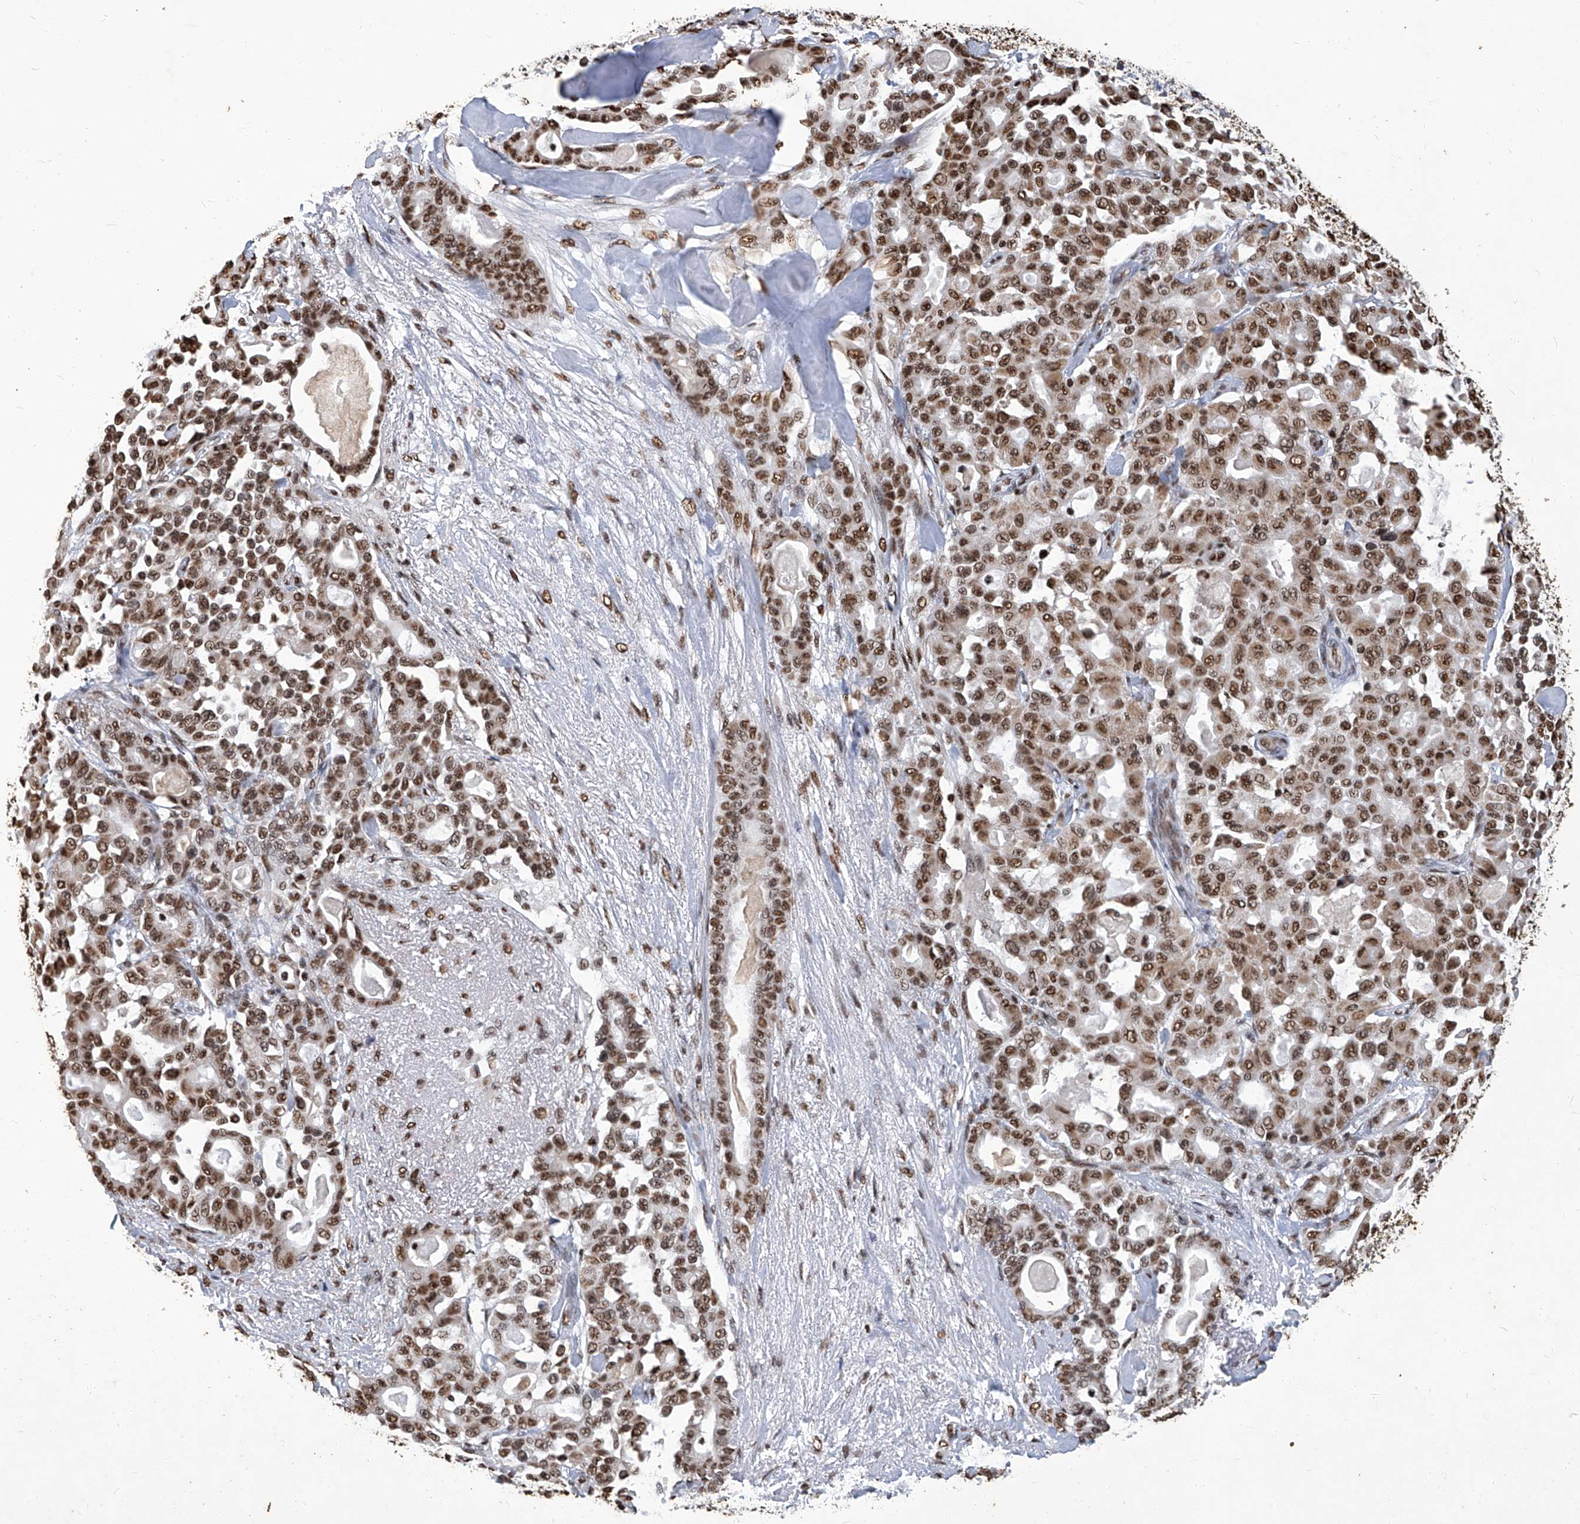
{"staining": {"intensity": "moderate", "quantity": ">75%", "location": "nuclear"}, "tissue": "pancreatic cancer", "cell_type": "Tumor cells", "image_type": "cancer", "snomed": [{"axis": "morphology", "description": "Adenocarcinoma, NOS"}, {"axis": "topography", "description": "Pancreas"}], "caption": "This photomicrograph reveals immunohistochemistry staining of human adenocarcinoma (pancreatic), with medium moderate nuclear expression in approximately >75% of tumor cells.", "gene": "HBP1", "patient": {"sex": "male", "age": 63}}